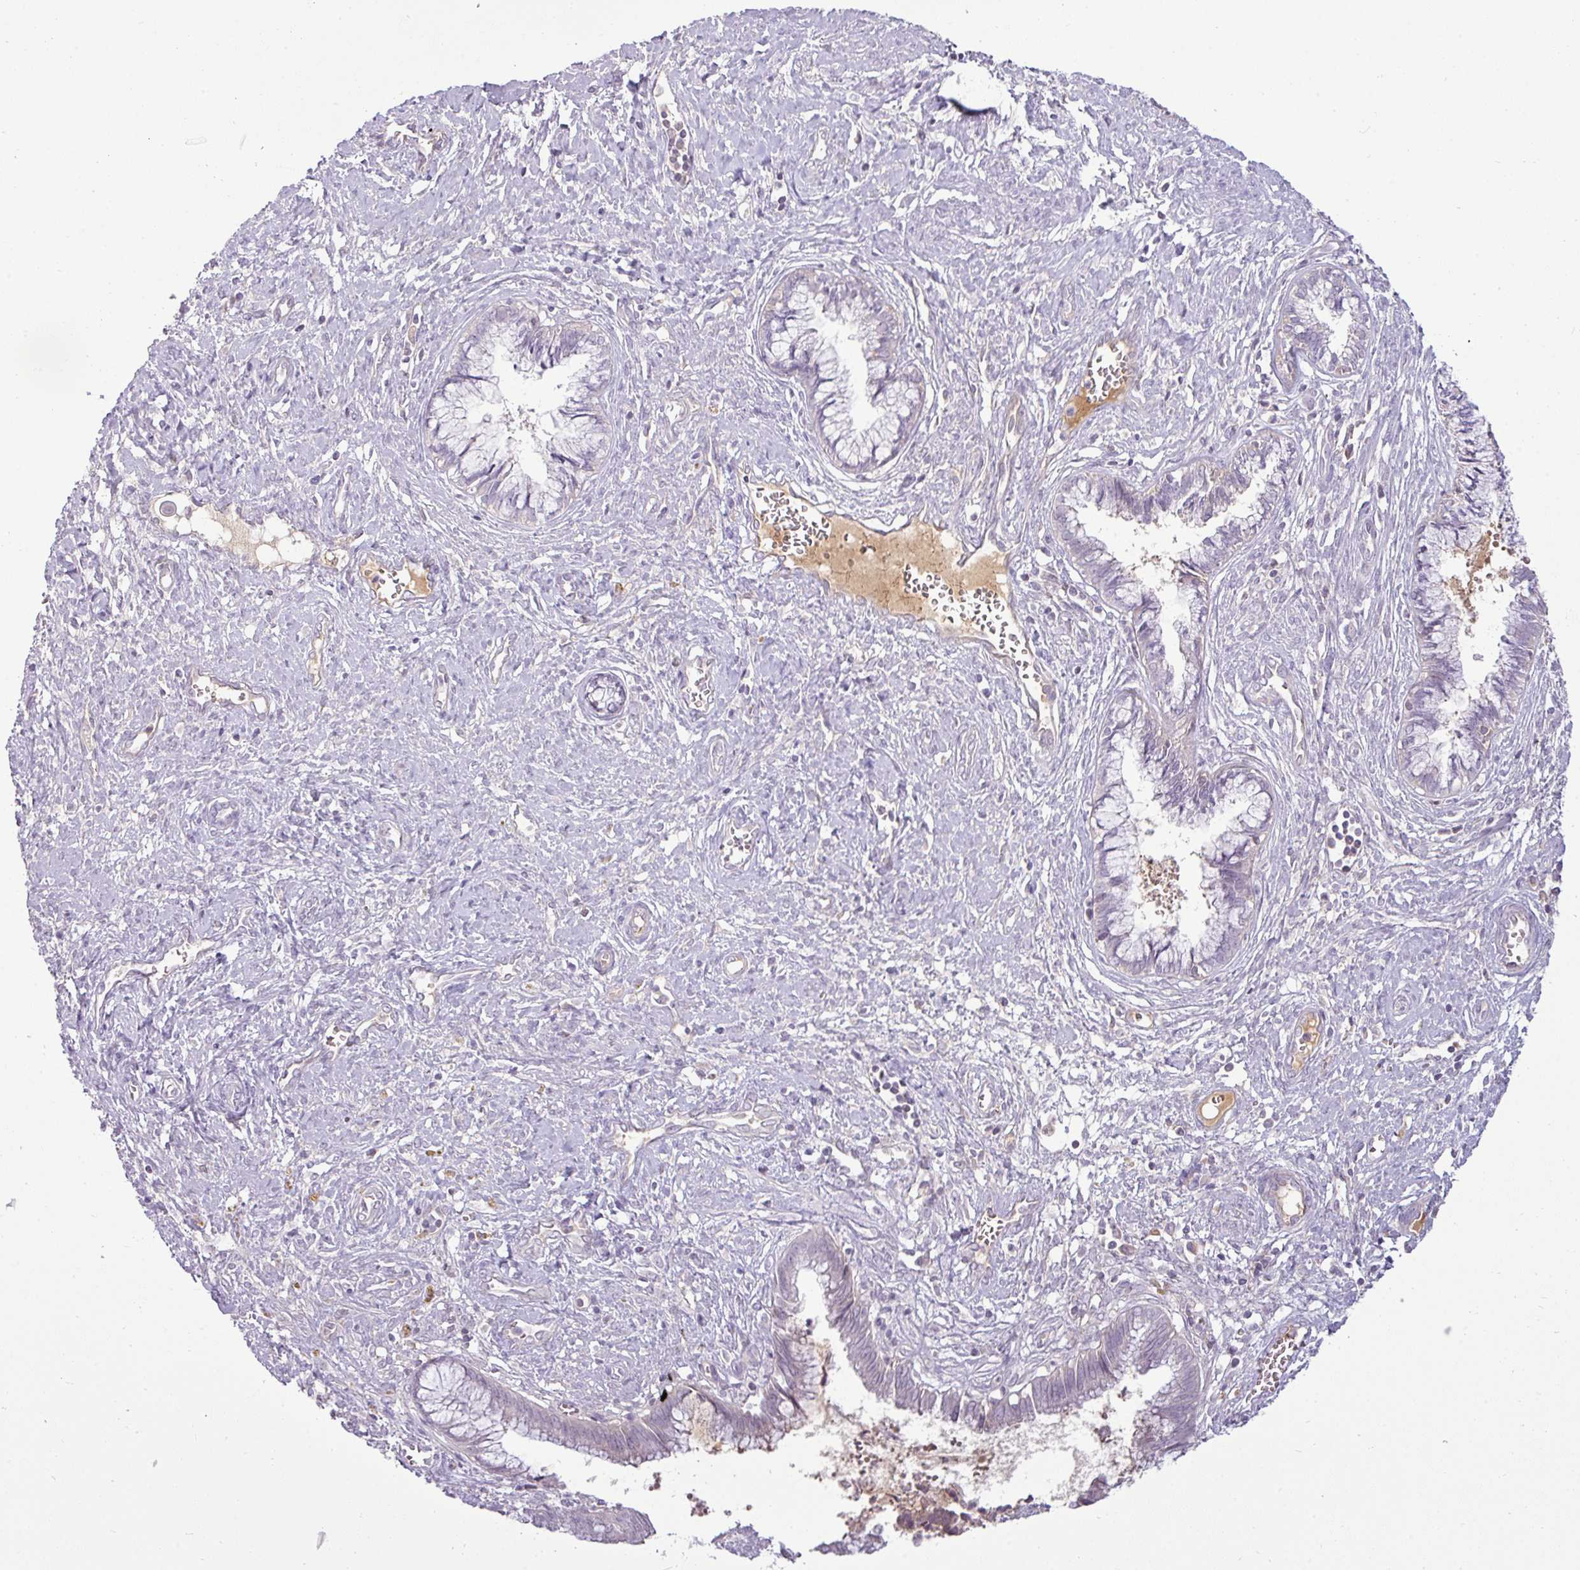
{"staining": {"intensity": "negative", "quantity": "none", "location": "none"}, "tissue": "cervical cancer", "cell_type": "Tumor cells", "image_type": "cancer", "snomed": [{"axis": "morphology", "description": "Adenocarcinoma, NOS"}, {"axis": "topography", "description": "Cervix"}], "caption": "Immunohistochemical staining of human cervical cancer (adenocarcinoma) displays no significant staining in tumor cells. The staining is performed using DAB (3,3'-diaminobenzidine) brown chromogen with nuclei counter-stained in using hematoxylin.", "gene": "APOM", "patient": {"sex": "female", "age": 44}}